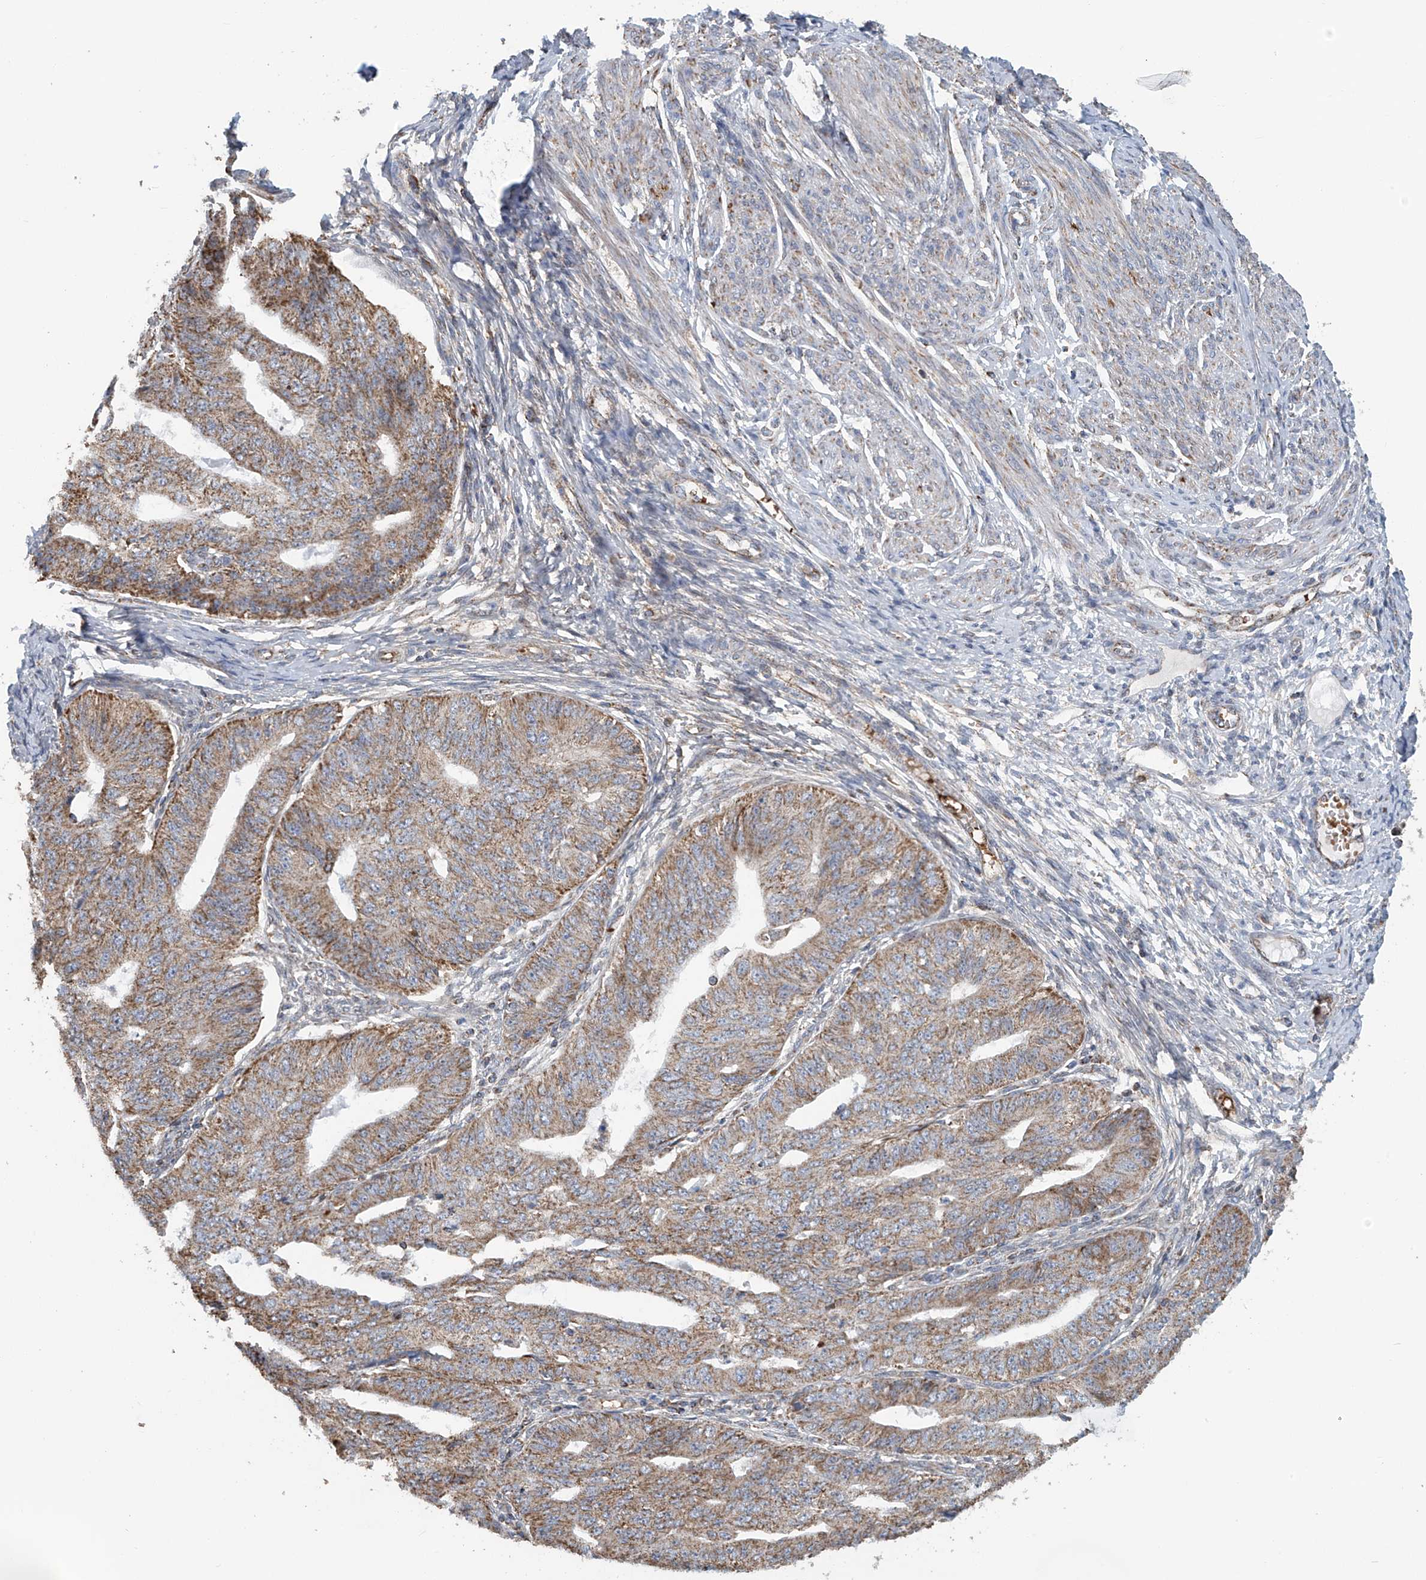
{"staining": {"intensity": "moderate", "quantity": ">75%", "location": "cytoplasmic/membranous"}, "tissue": "endometrial cancer", "cell_type": "Tumor cells", "image_type": "cancer", "snomed": [{"axis": "morphology", "description": "Adenocarcinoma, NOS"}, {"axis": "topography", "description": "Endometrium"}], "caption": "Immunohistochemical staining of human endometrial cancer reveals medium levels of moderate cytoplasmic/membranous protein positivity in about >75% of tumor cells.", "gene": "COMMD1", "patient": {"sex": "female", "age": 32}}